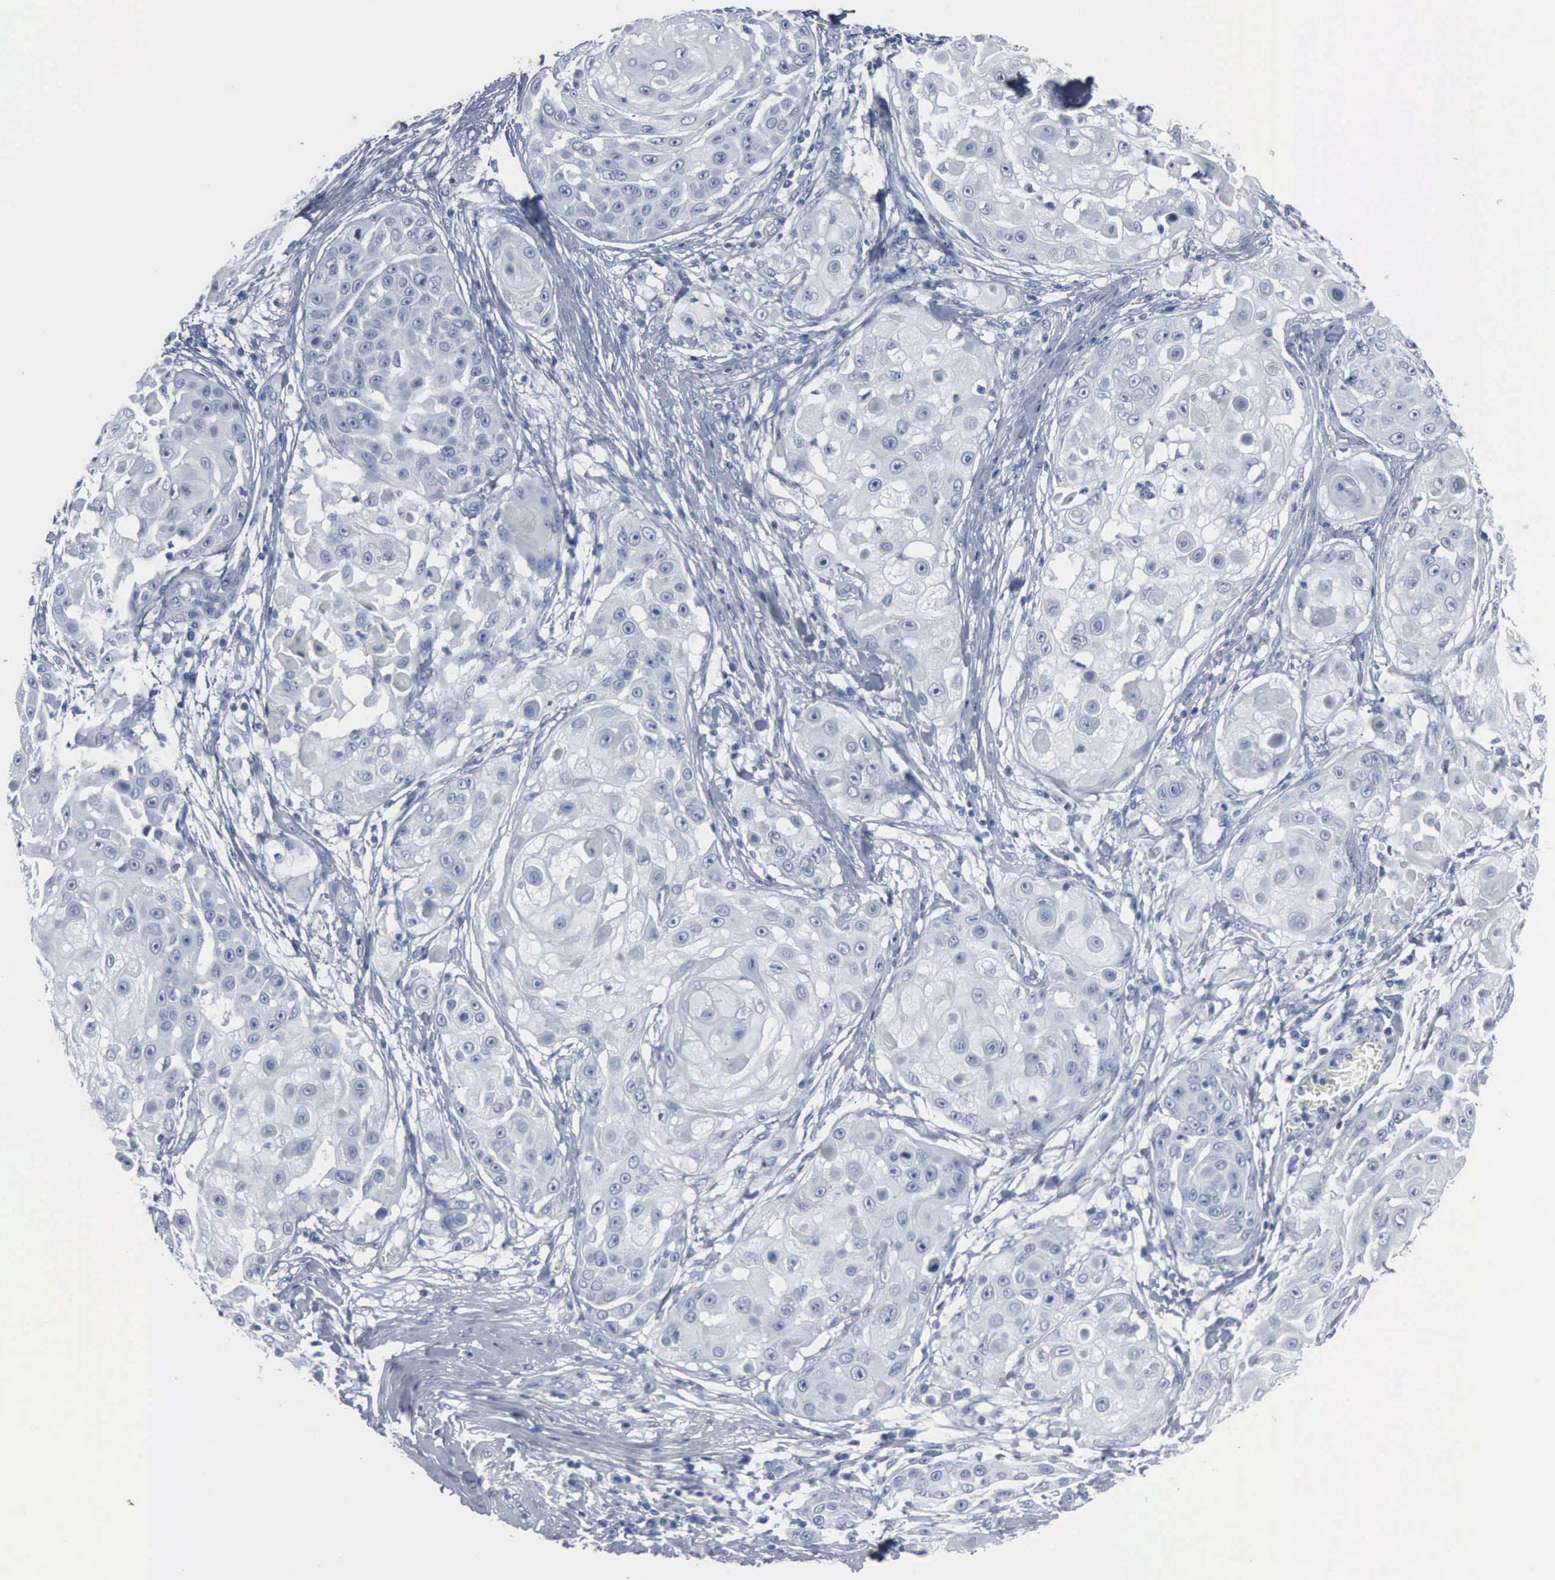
{"staining": {"intensity": "negative", "quantity": "none", "location": "none"}, "tissue": "skin cancer", "cell_type": "Tumor cells", "image_type": "cancer", "snomed": [{"axis": "morphology", "description": "Squamous cell carcinoma, NOS"}, {"axis": "topography", "description": "Skin"}], "caption": "This micrograph is of squamous cell carcinoma (skin) stained with immunohistochemistry (IHC) to label a protein in brown with the nuclei are counter-stained blue. There is no positivity in tumor cells.", "gene": "DMD", "patient": {"sex": "female", "age": 57}}